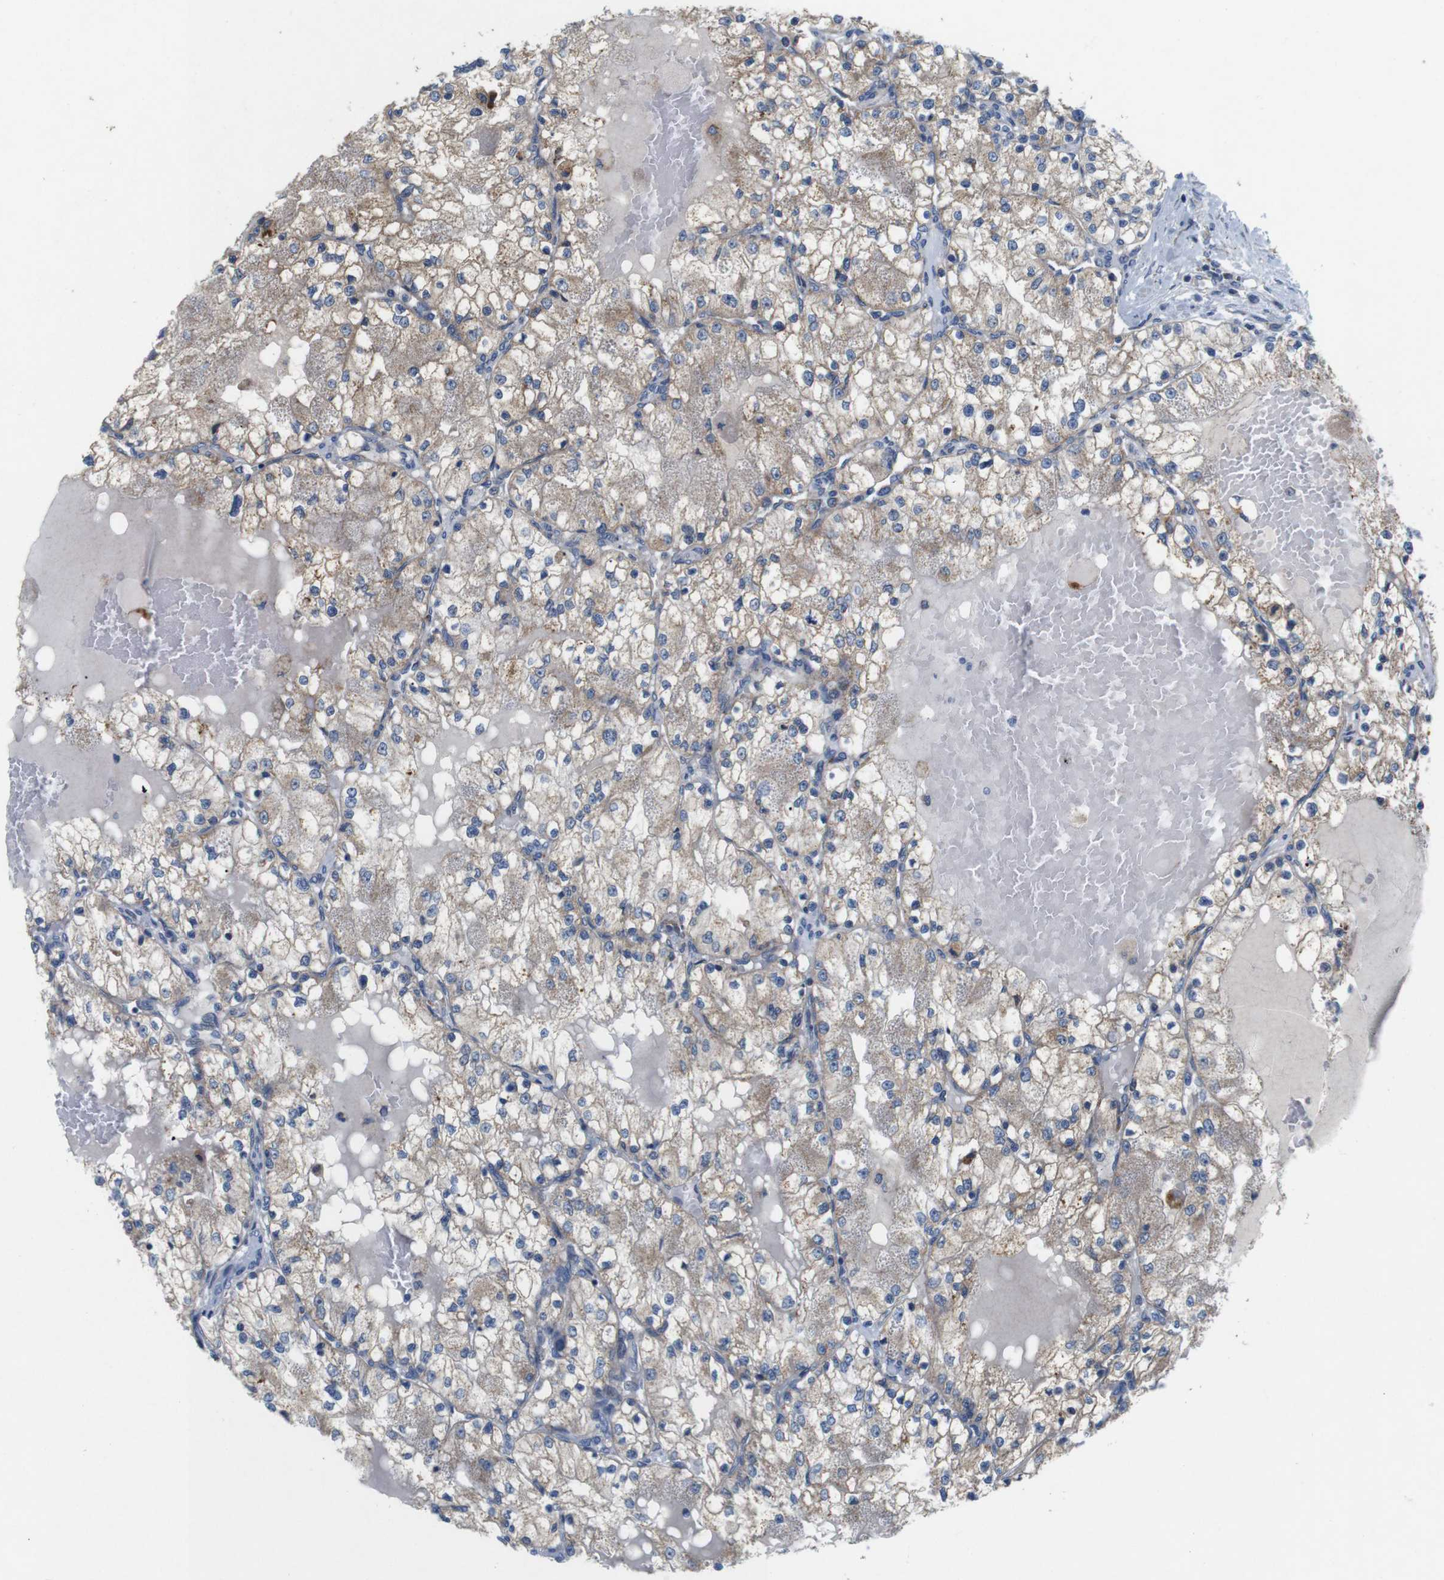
{"staining": {"intensity": "weak", "quantity": ">75%", "location": "cytoplasmic/membranous"}, "tissue": "renal cancer", "cell_type": "Tumor cells", "image_type": "cancer", "snomed": [{"axis": "morphology", "description": "Adenocarcinoma, NOS"}, {"axis": "topography", "description": "Kidney"}], "caption": "Approximately >75% of tumor cells in human adenocarcinoma (renal) show weak cytoplasmic/membranous protein expression as visualized by brown immunohistochemical staining.", "gene": "F2RL1", "patient": {"sex": "male", "age": 68}}